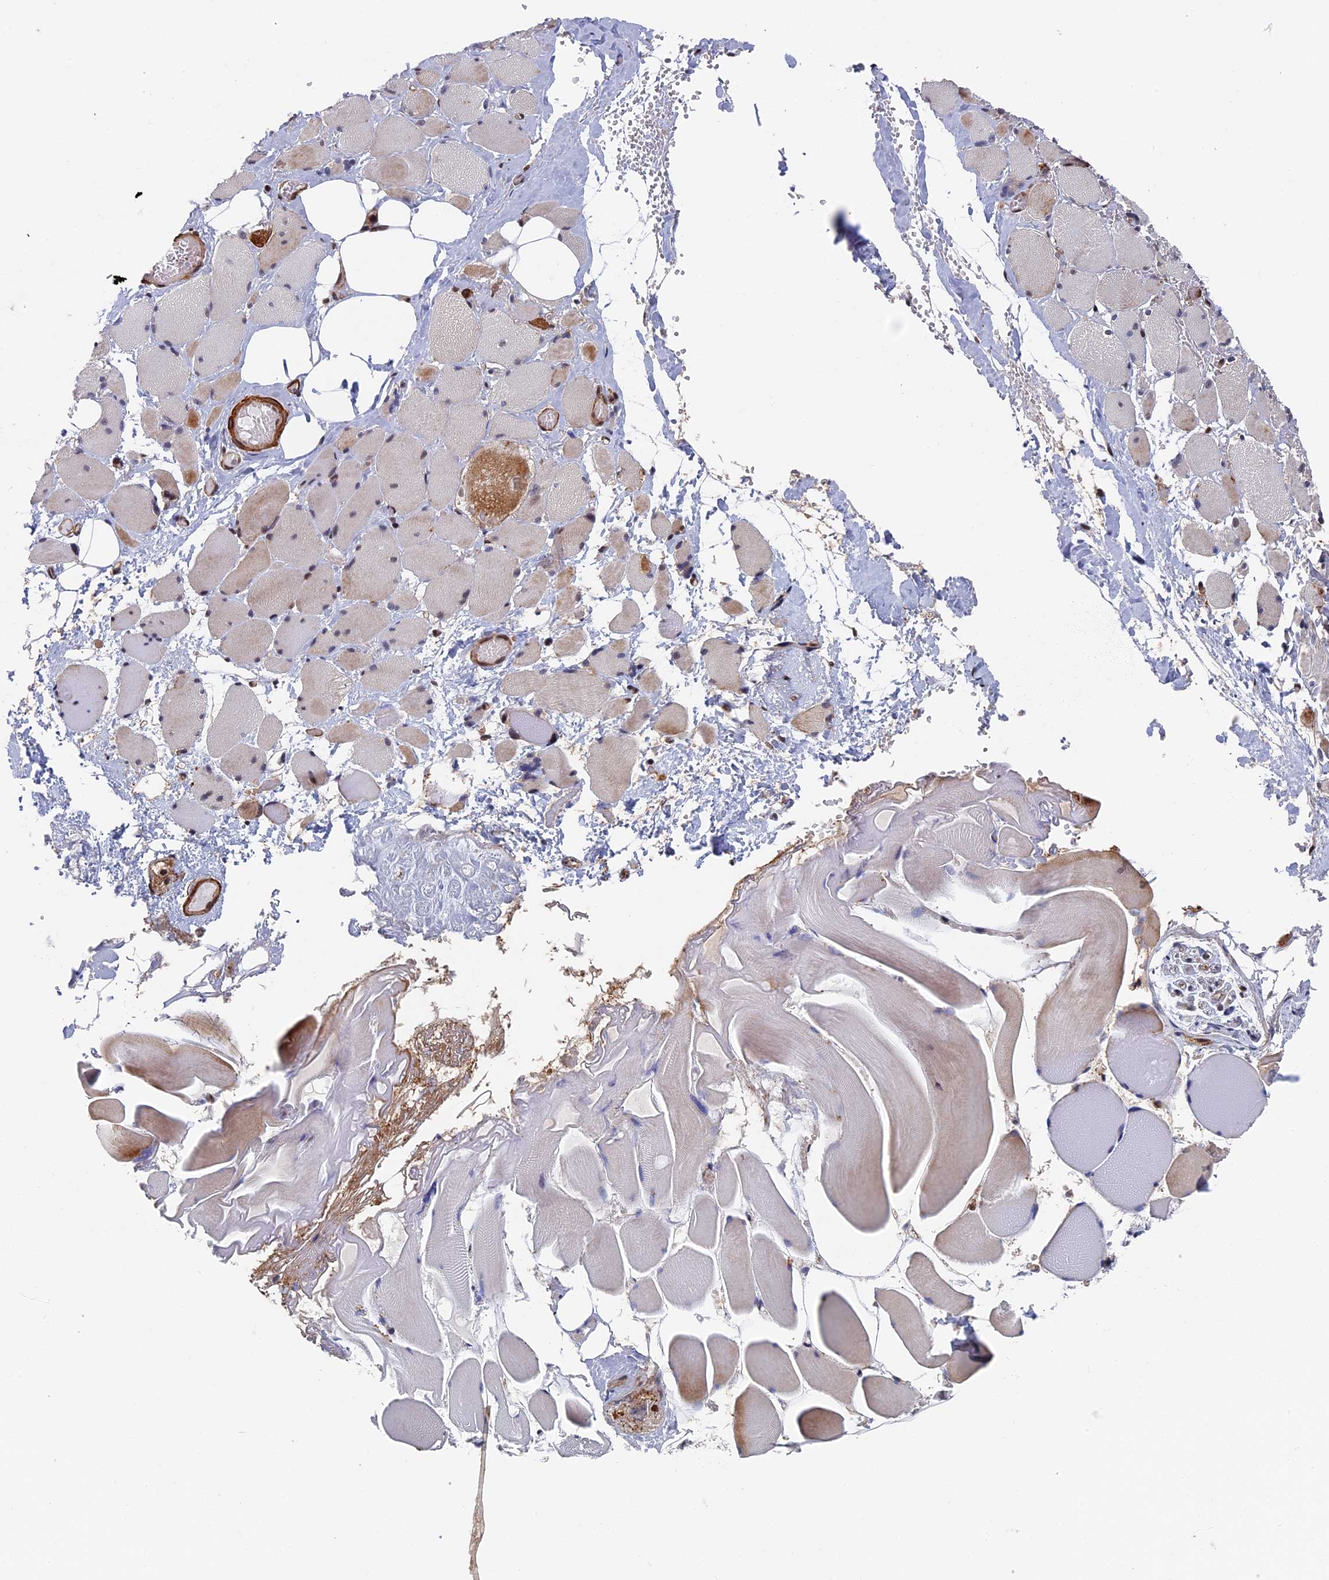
{"staining": {"intensity": "negative", "quantity": "none", "location": "none"}, "tissue": "skeletal muscle", "cell_type": "Myocytes", "image_type": "normal", "snomed": [{"axis": "morphology", "description": "Normal tissue, NOS"}, {"axis": "morphology", "description": "Basal cell carcinoma"}, {"axis": "topography", "description": "Skeletal muscle"}], "caption": "The histopathology image reveals no significant staining in myocytes of skeletal muscle.", "gene": "CTDP1", "patient": {"sex": "female", "age": 64}}